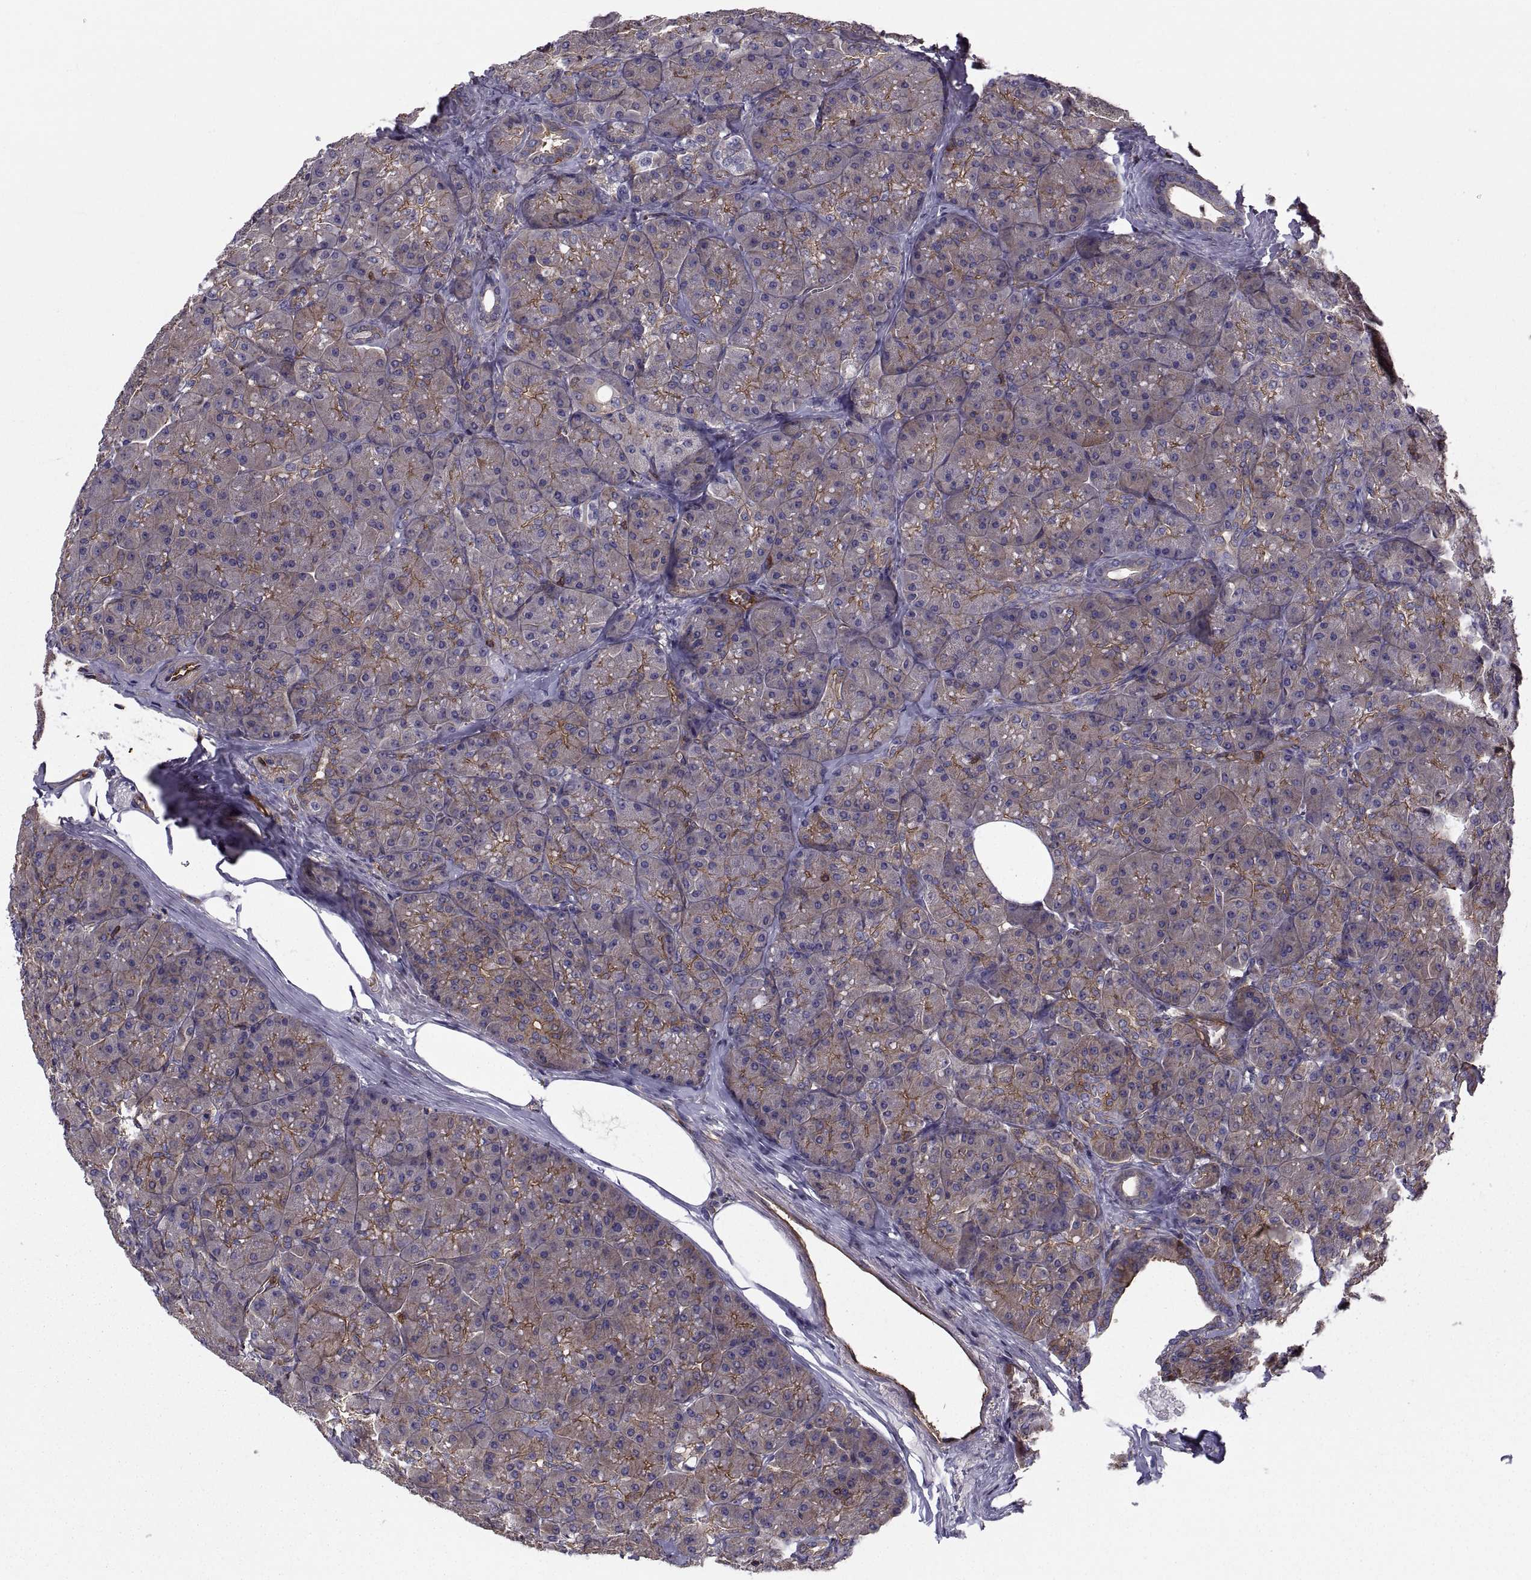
{"staining": {"intensity": "moderate", "quantity": "25%-75%", "location": "cytoplasmic/membranous"}, "tissue": "pancreas", "cell_type": "Exocrine glandular cells", "image_type": "normal", "snomed": [{"axis": "morphology", "description": "Normal tissue, NOS"}, {"axis": "topography", "description": "Pancreas"}], "caption": "Immunohistochemical staining of unremarkable human pancreas reveals moderate cytoplasmic/membranous protein positivity in about 25%-75% of exocrine glandular cells. (DAB = brown stain, brightfield microscopy at high magnification).", "gene": "MYH9", "patient": {"sex": "male", "age": 57}}